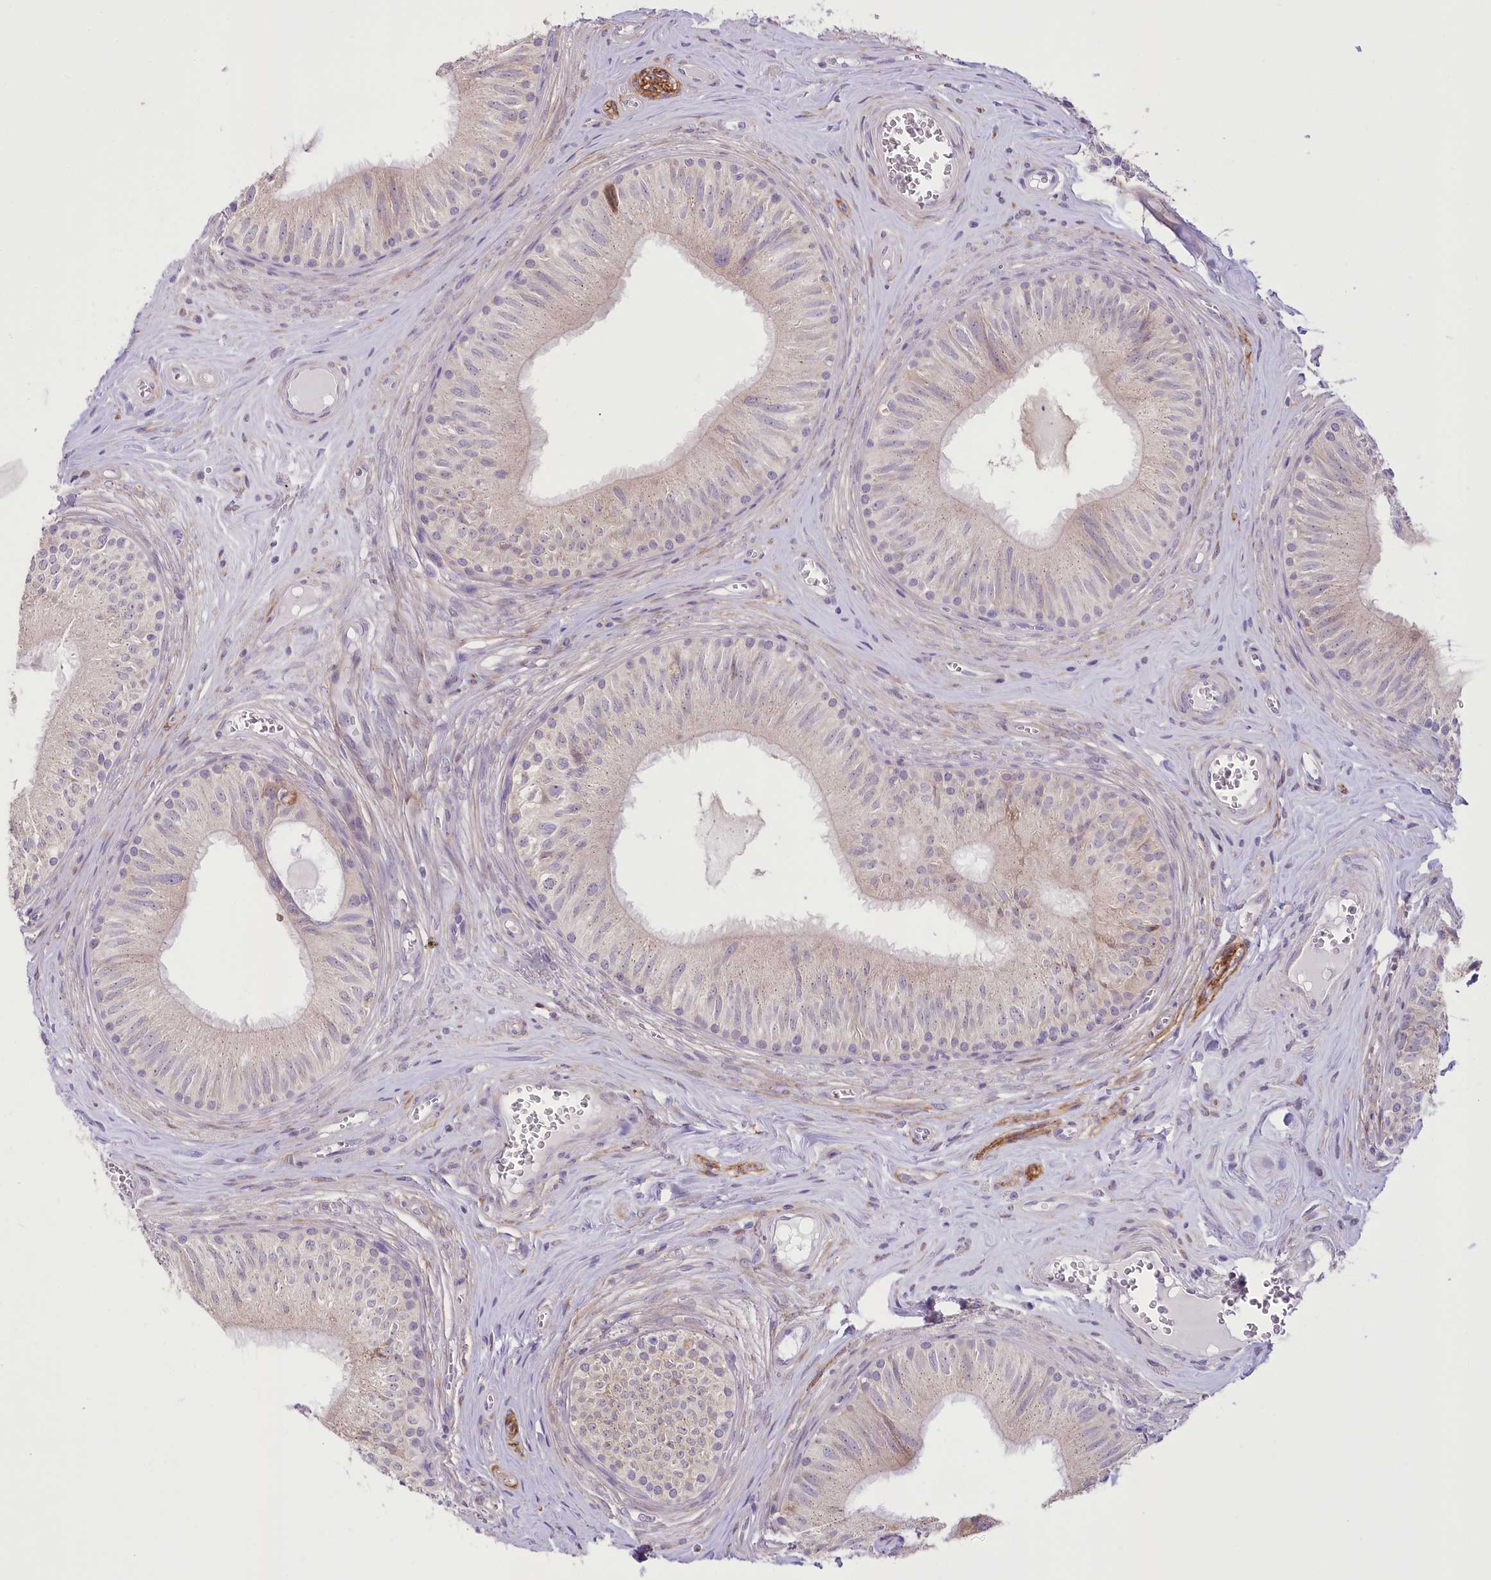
{"staining": {"intensity": "weak", "quantity": "25%-75%", "location": "cytoplasmic/membranous"}, "tissue": "epididymis", "cell_type": "Glandular cells", "image_type": "normal", "snomed": [{"axis": "morphology", "description": "Normal tissue, NOS"}, {"axis": "topography", "description": "Epididymis"}], "caption": "Brown immunohistochemical staining in normal human epididymis displays weak cytoplasmic/membranous staining in about 25%-75% of glandular cells. (IHC, brightfield microscopy, high magnification).", "gene": "NCKAP5", "patient": {"sex": "male", "age": 46}}